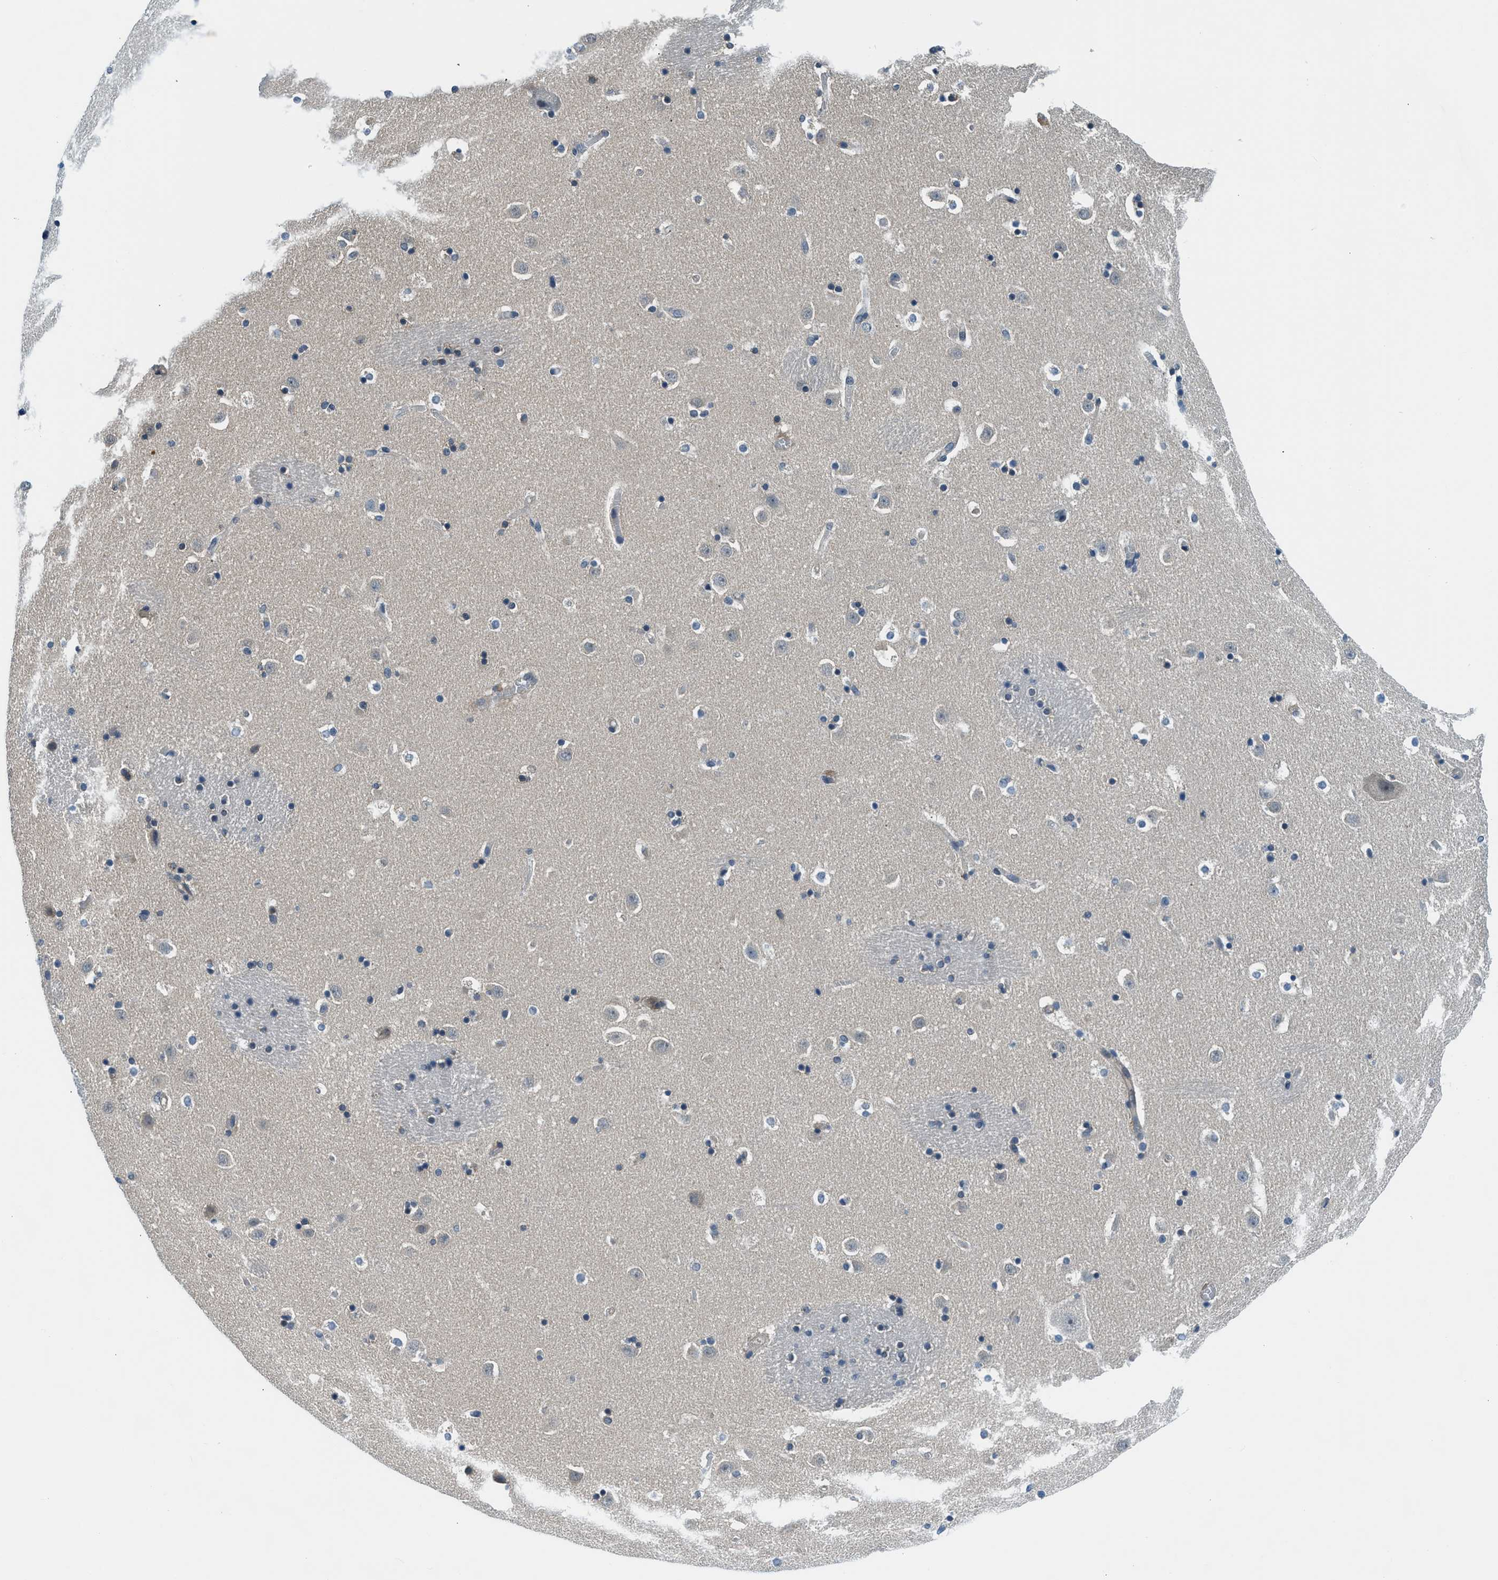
{"staining": {"intensity": "weak", "quantity": "<25%", "location": "cytoplasmic/membranous"}, "tissue": "caudate", "cell_type": "Glial cells", "image_type": "normal", "snomed": [{"axis": "morphology", "description": "Normal tissue, NOS"}, {"axis": "topography", "description": "Lateral ventricle wall"}], "caption": "This histopathology image is of unremarkable caudate stained with immunohistochemistry to label a protein in brown with the nuclei are counter-stained blue. There is no positivity in glial cells.", "gene": "CBLB", "patient": {"sex": "male", "age": 45}}